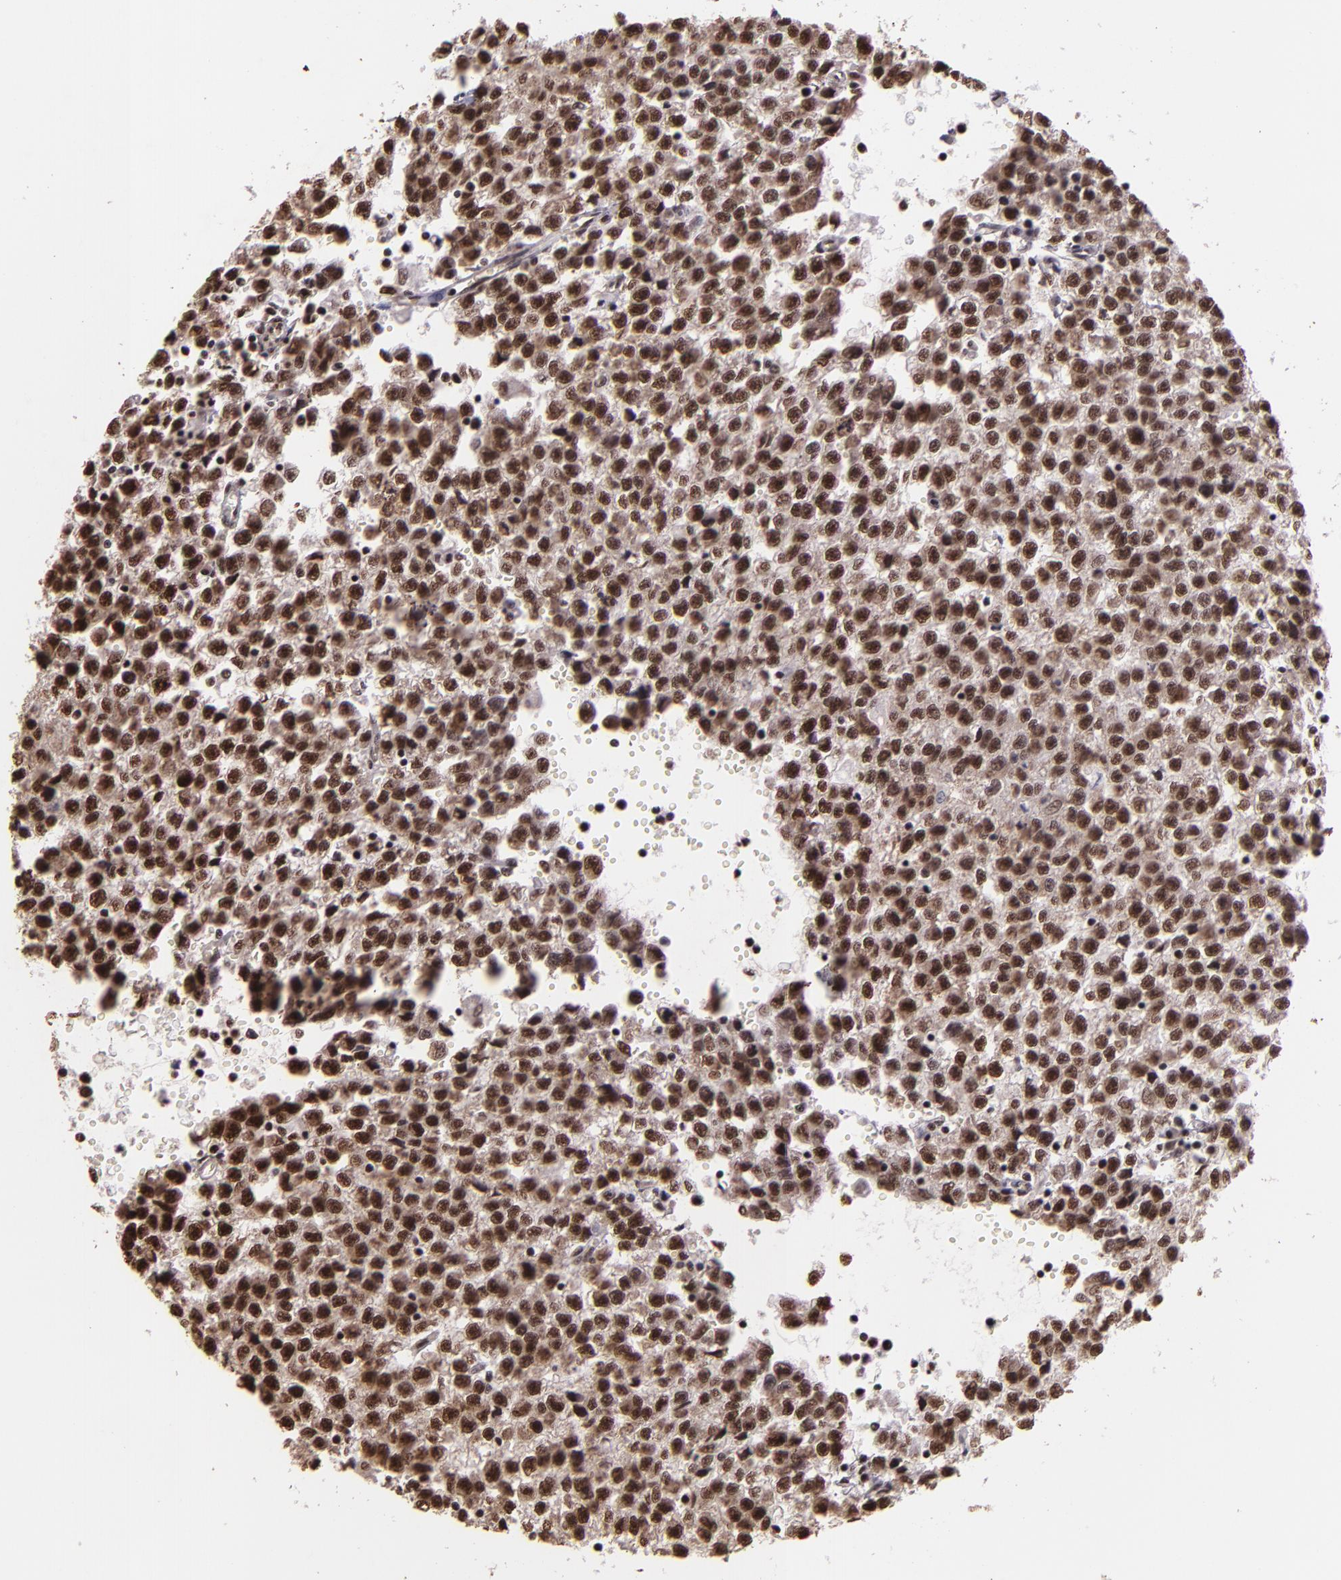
{"staining": {"intensity": "strong", "quantity": ">75%", "location": "cytoplasmic/membranous,nuclear"}, "tissue": "testis cancer", "cell_type": "Tumor cells", "image_type": "cancer", "snomed": [{"axis": "morphology", "description": "Seminoma, NOS"}, {"axis": "topography", "description": "Testis"}], "caption": "Strong cytoplasmic/membranous and nuclear staining is appreciated in approximately >75% of tumor cells in testis cancer (seminoma).", "gene": "PQBP1", "patient": {"sex": "male", "age": 35}}